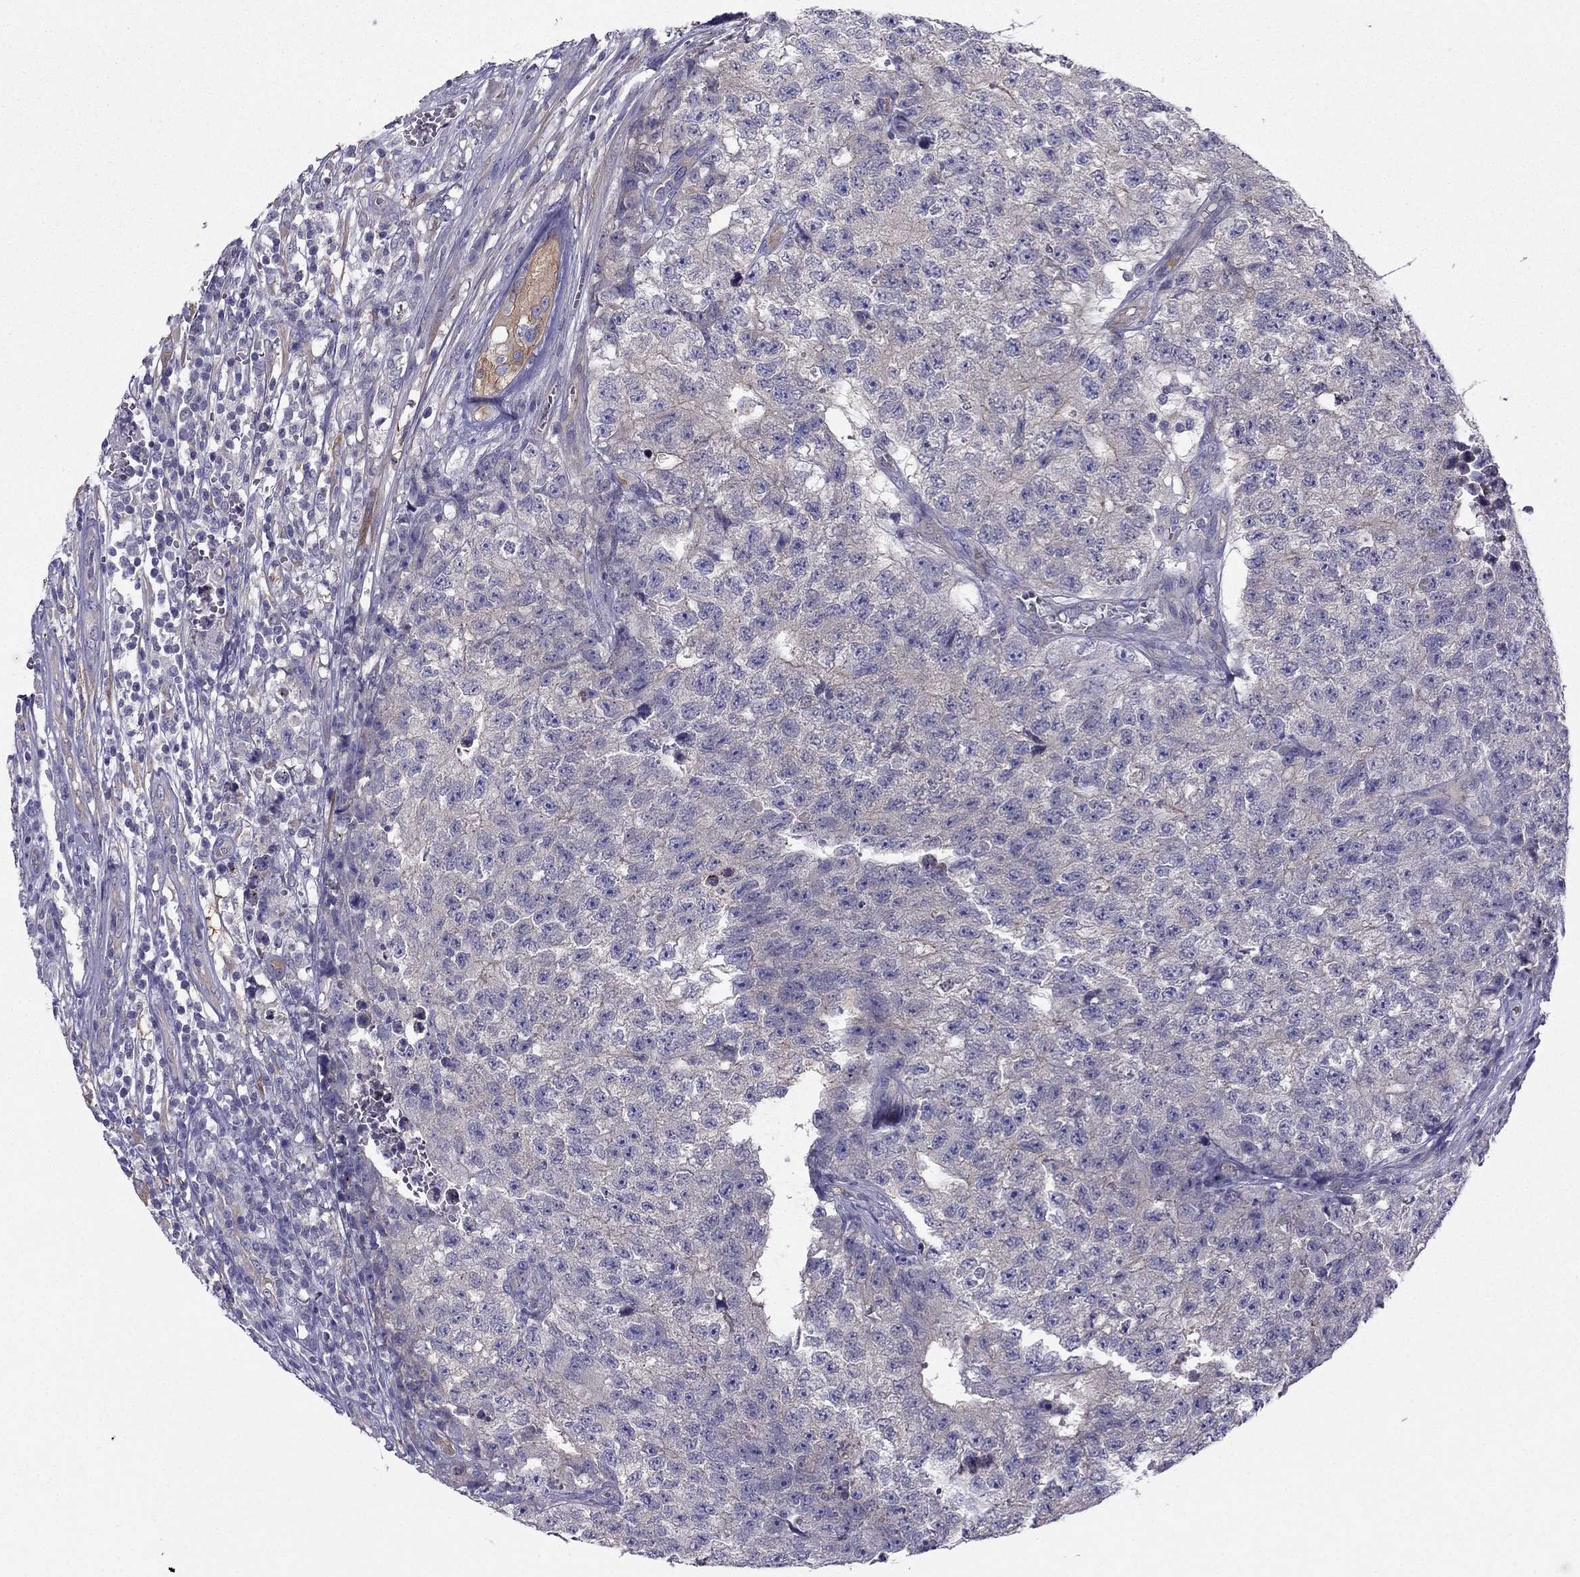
{"staining": {"intensity": "negative", "quantity": "none", "location": "none"}, "tissue": "testis cancer", "cell_type": "Tumor cells", "image_type": "cancer", "snomed": [{"axis": "morphology", "description": "Seminoma, NOS"}, {"axis": "morphology", "description": "Carcinoma, Embryonal, NOS"}, {"axis": "topography", "description": "Testis"}], "caption": "DAB (3,3'-diaminobenzidine) immunohistochemical staining of human testis cancer (embryonal carcinoma) demonstrates no significant staining in tumor cells. (DAB (3,3'-diaminobenzidine) immunohistochemistry with hematoxylin counter stain).", "gene": "SYT5", "patient": {"sex": "male", "age": 22}}